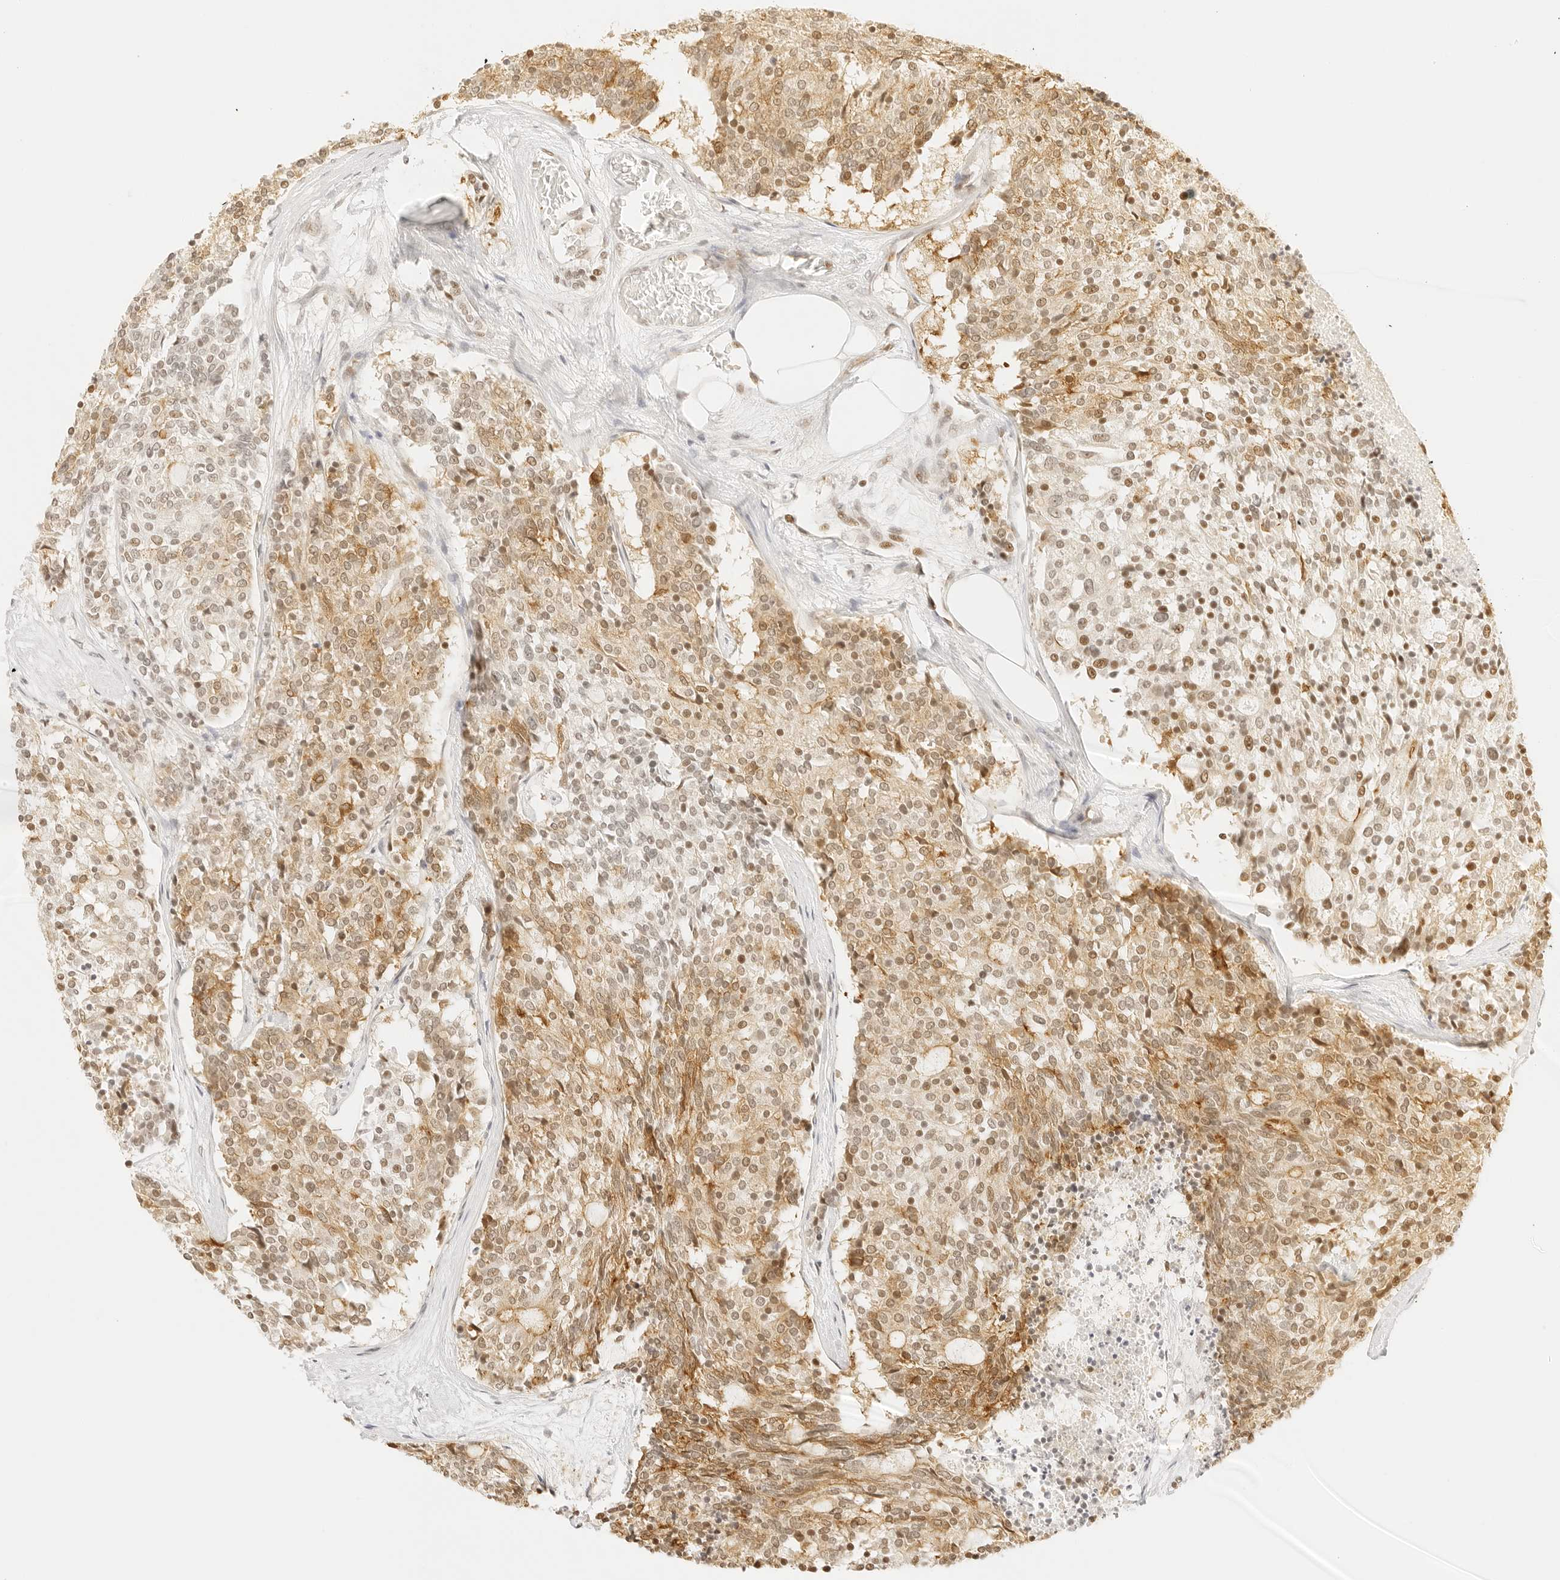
{"staining": {"intensity": "moderate", "quantity": ">75%", "location": "cytoplasmic/membranous,nuclear"}, "tissue": "carcinoid", "cell_type": "Tumor cells", "image_type": "cancer", "snomed": [{"axis": "morphology", "description": "Carcinoid, malignant, NOS"}, {"axis": "topography", "description": "Pancreas"}], "caption": "This image shows carcinoid (malignant) stained with immunohistochemistry to label a protein in brown. The cytoplasmic/membranous and nuclear of tumor cells show moderate positivity for the protein. Nuclei are counter-stained blue.", "gene": "GNAS", "patient": {"sex": "female", "age": 54}}